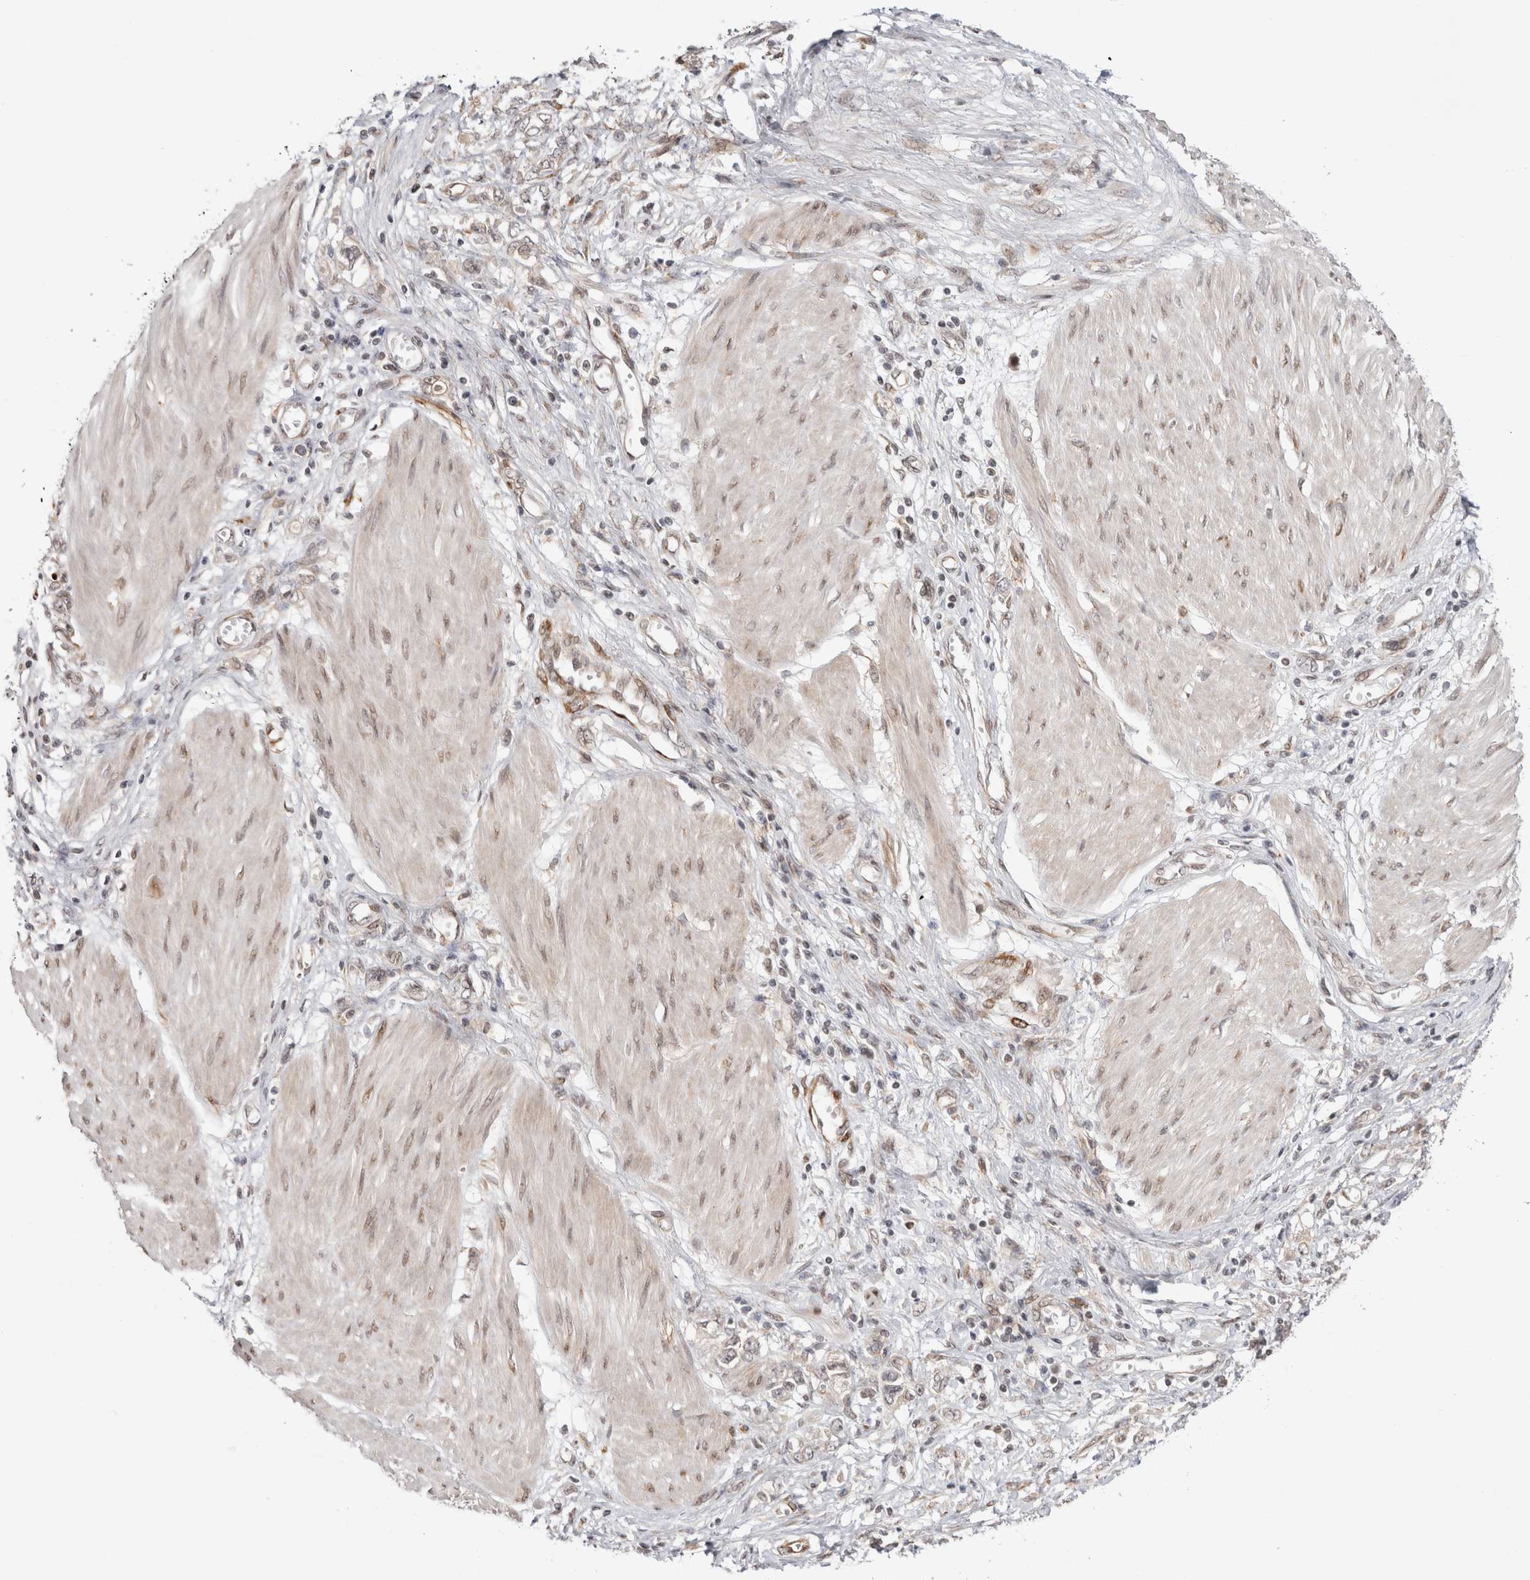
{"staining": {"intensity": "negative", "quantity": "none", "location": "none"}, "tissue": "stomach cancer", "cell_type": "Tumor cells", "image_type": "cancer", "snomed": [{"axis": "morphology", "description": "Adenocarcinoma, NOS"}, {"axis": "topography", "description": "Stomach"}], "caption": "An immunohistochemistry (IHC) image of adenocarcinoma (stomach) is shown. There is no staining in tumor cells of adenocarcinoma (stomach).", "gene": "ZNF318", "patient": {"sex": "female", "age": 76}}